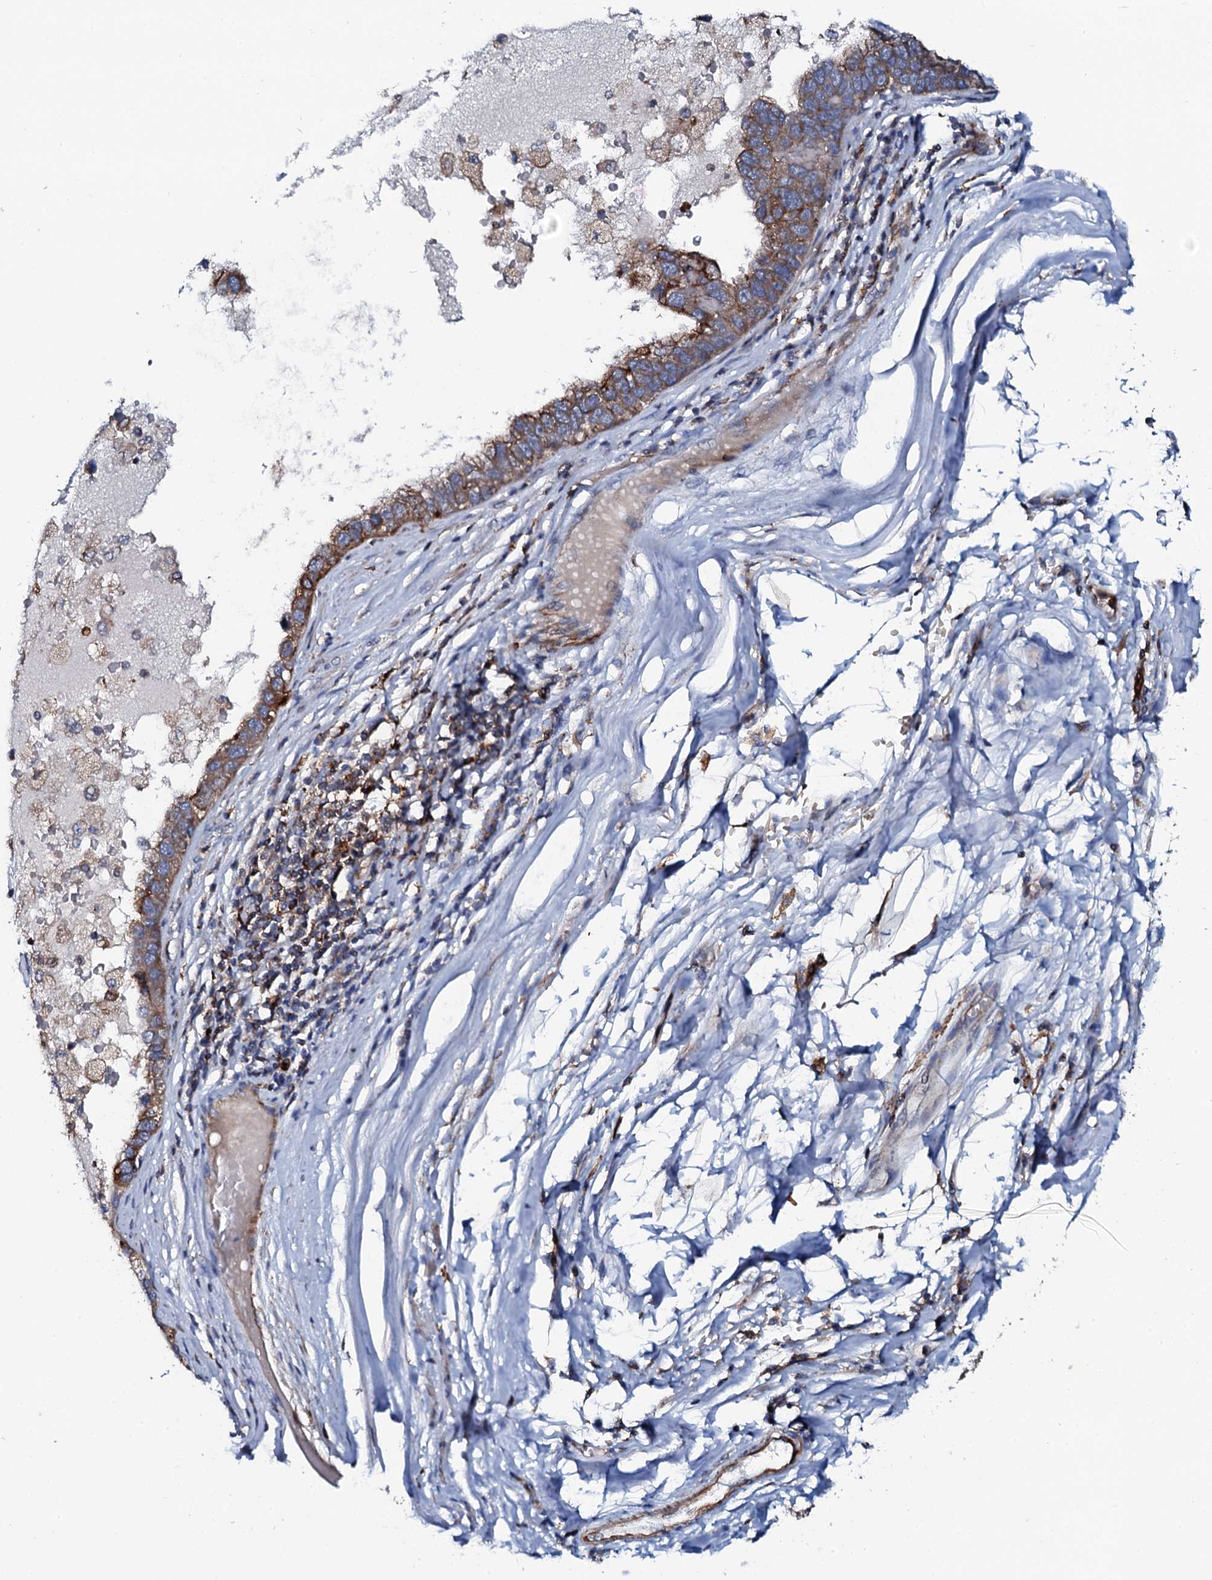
{"staining": {"intensity": "moderate", "quantity": ">75%", "location": "cytoplasmic/membranous"}, "tissue": "pancreatic cancer", "cell_type": "Tumor cells", "image_type": "cancer", "snomed": [{"axis": "morphology", "description": "Adenocarcinoma, NOS"}, {"axis": "topography", "description": "Pancreas"}], "caption": "Immunohistochemical staining of human pancreatic adenocarcinoma reveals medium levels of moderate cytoplasmic/membranous positivity in about >75% of tumor cells.", "gene": "VAMP8", "patient": {"sex": "female", "age": 61}}